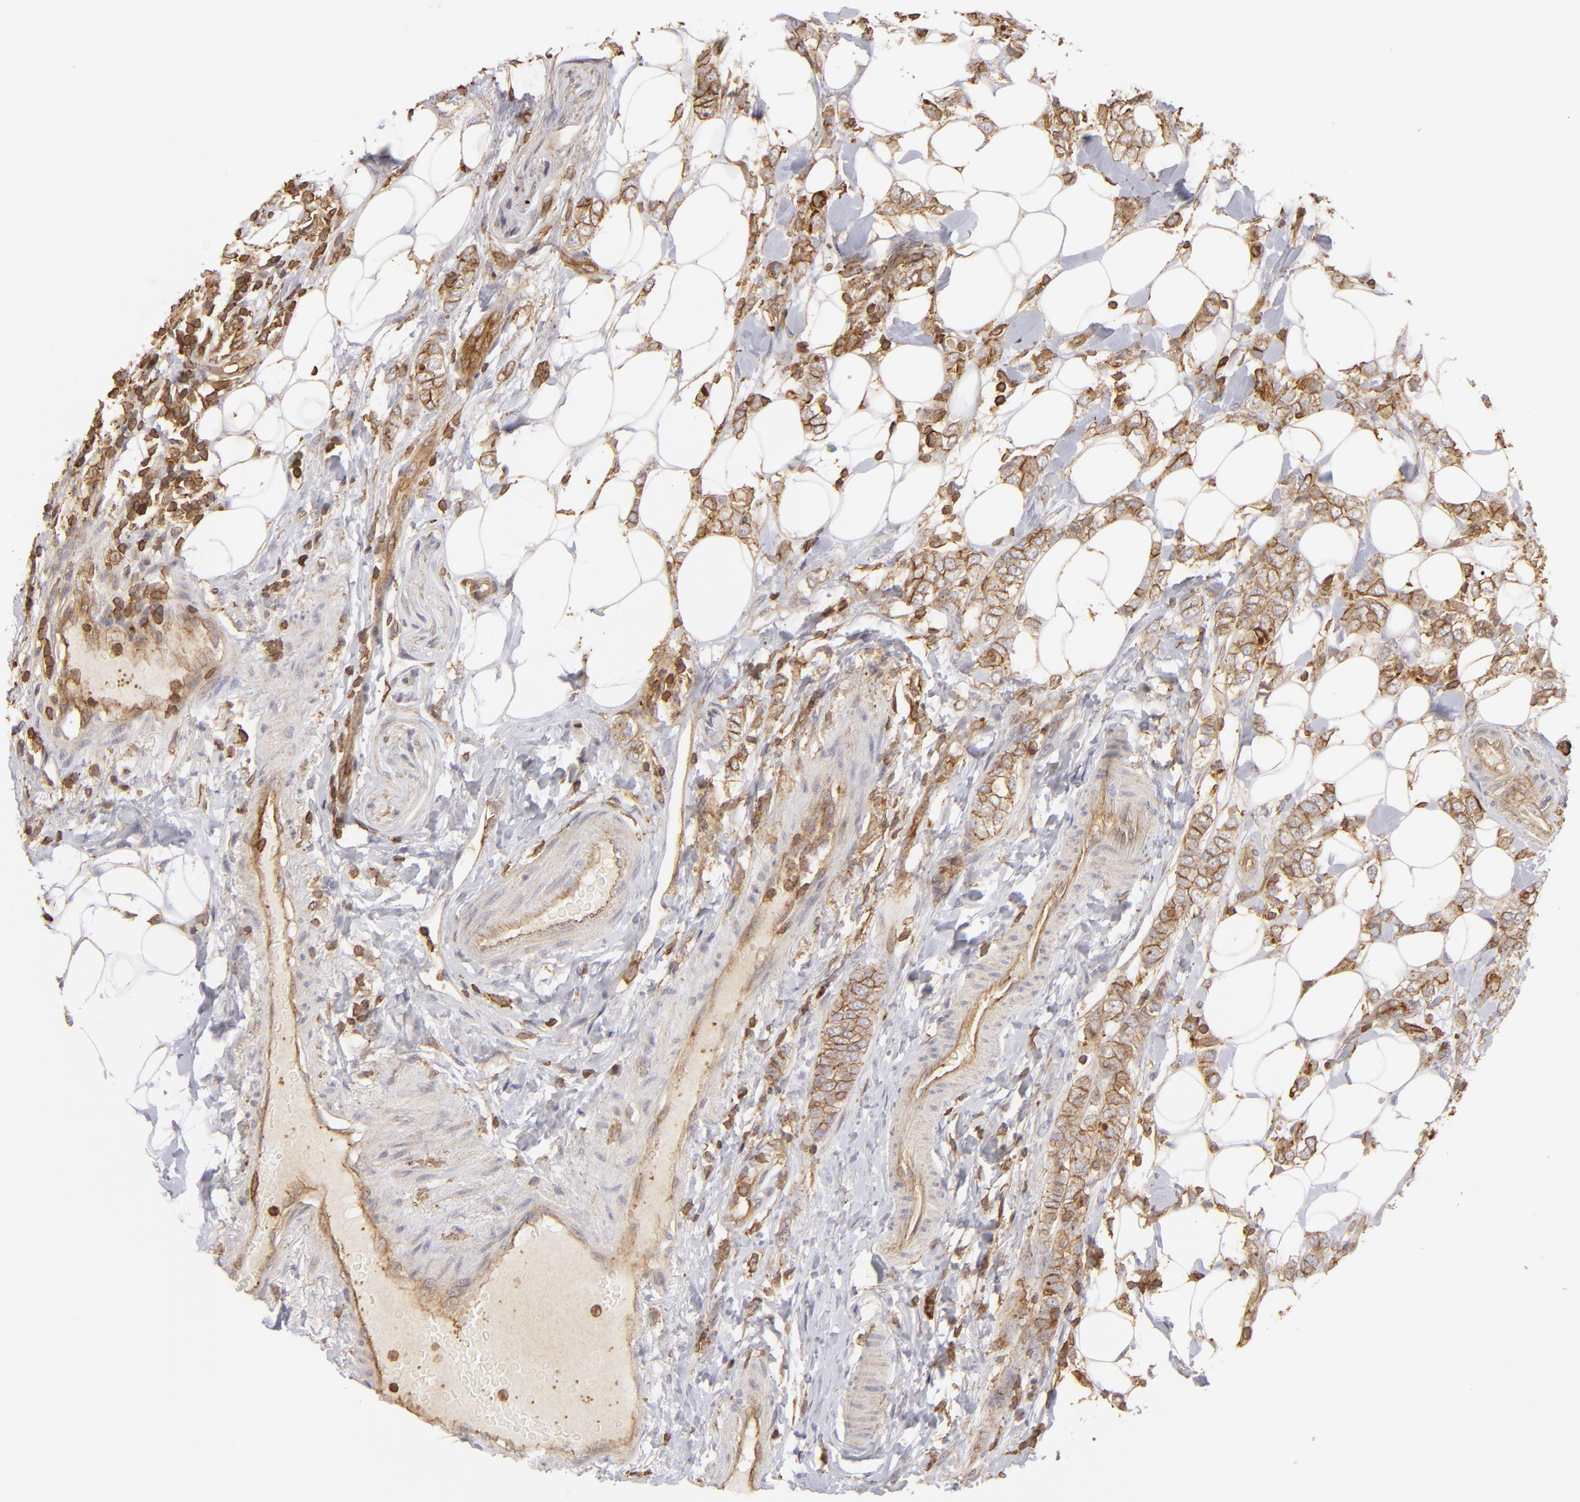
{"staining": {"intensity": "moderate", "quantity": ">75%", "location": "cytoplasmic/membranous"}, "tissue": "breast cancer", "cell_type": "Tumor cells", "image_type": "cancer", "snomed": [{"axis": "morphology", "description": "Normal tissue, NOS"}, {"axis": "morphology", "description": "Lobular carcinoma"}, {"axis": "topography", "description": "Breast"}], "caption": "A photomicrograph showing moderate cytoplasmic/membranous staining in about >75% of tumor cells in breast lobular carcinoma, as visualized by brown immunohistochemical staining.", "gene": "ACTB", "patient": {"sex": "female", "age": 47}}